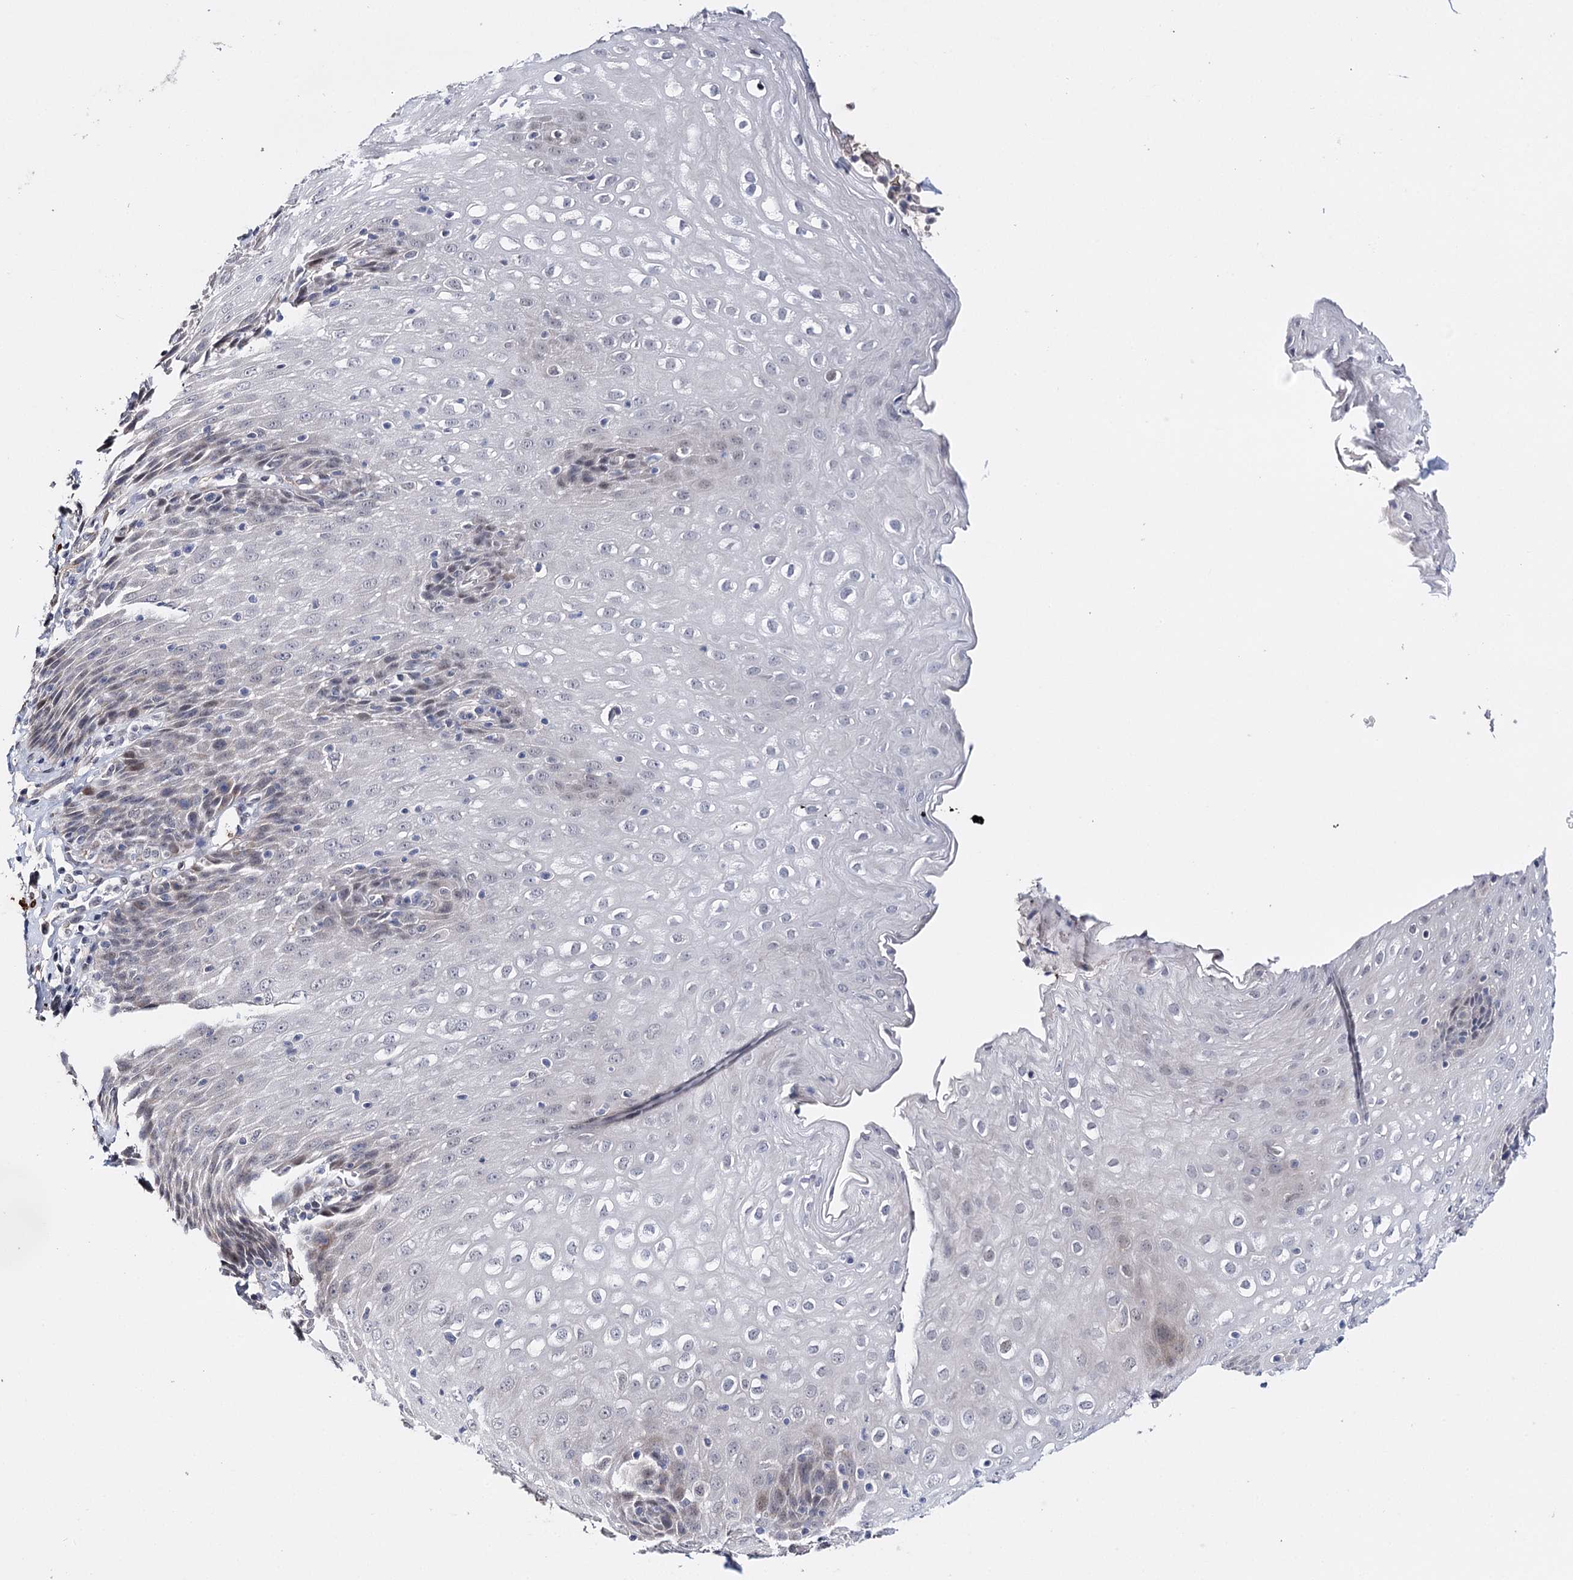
{"staining": {"intensity": "weak", "quantity": "25%-75%", "location": "nuclear"}, "tissue": "esophagus", "cell_type": "Squamous epithelial cells", "image_type": "normal", "snomed": [{"axis": "morphology", "description": "Normal tissue, NOS"}, {"axis": "topography", "description": "Esophagus"}], "caption": "Immunohistochemical staining of unremarkable human esophagus displays 25%-75% levels of weak nuclear protein expression in about 25%-75% of squamous epithelial cells.", "gene": "CFAP46", "patient": {"sex": "female", "age": 61}}